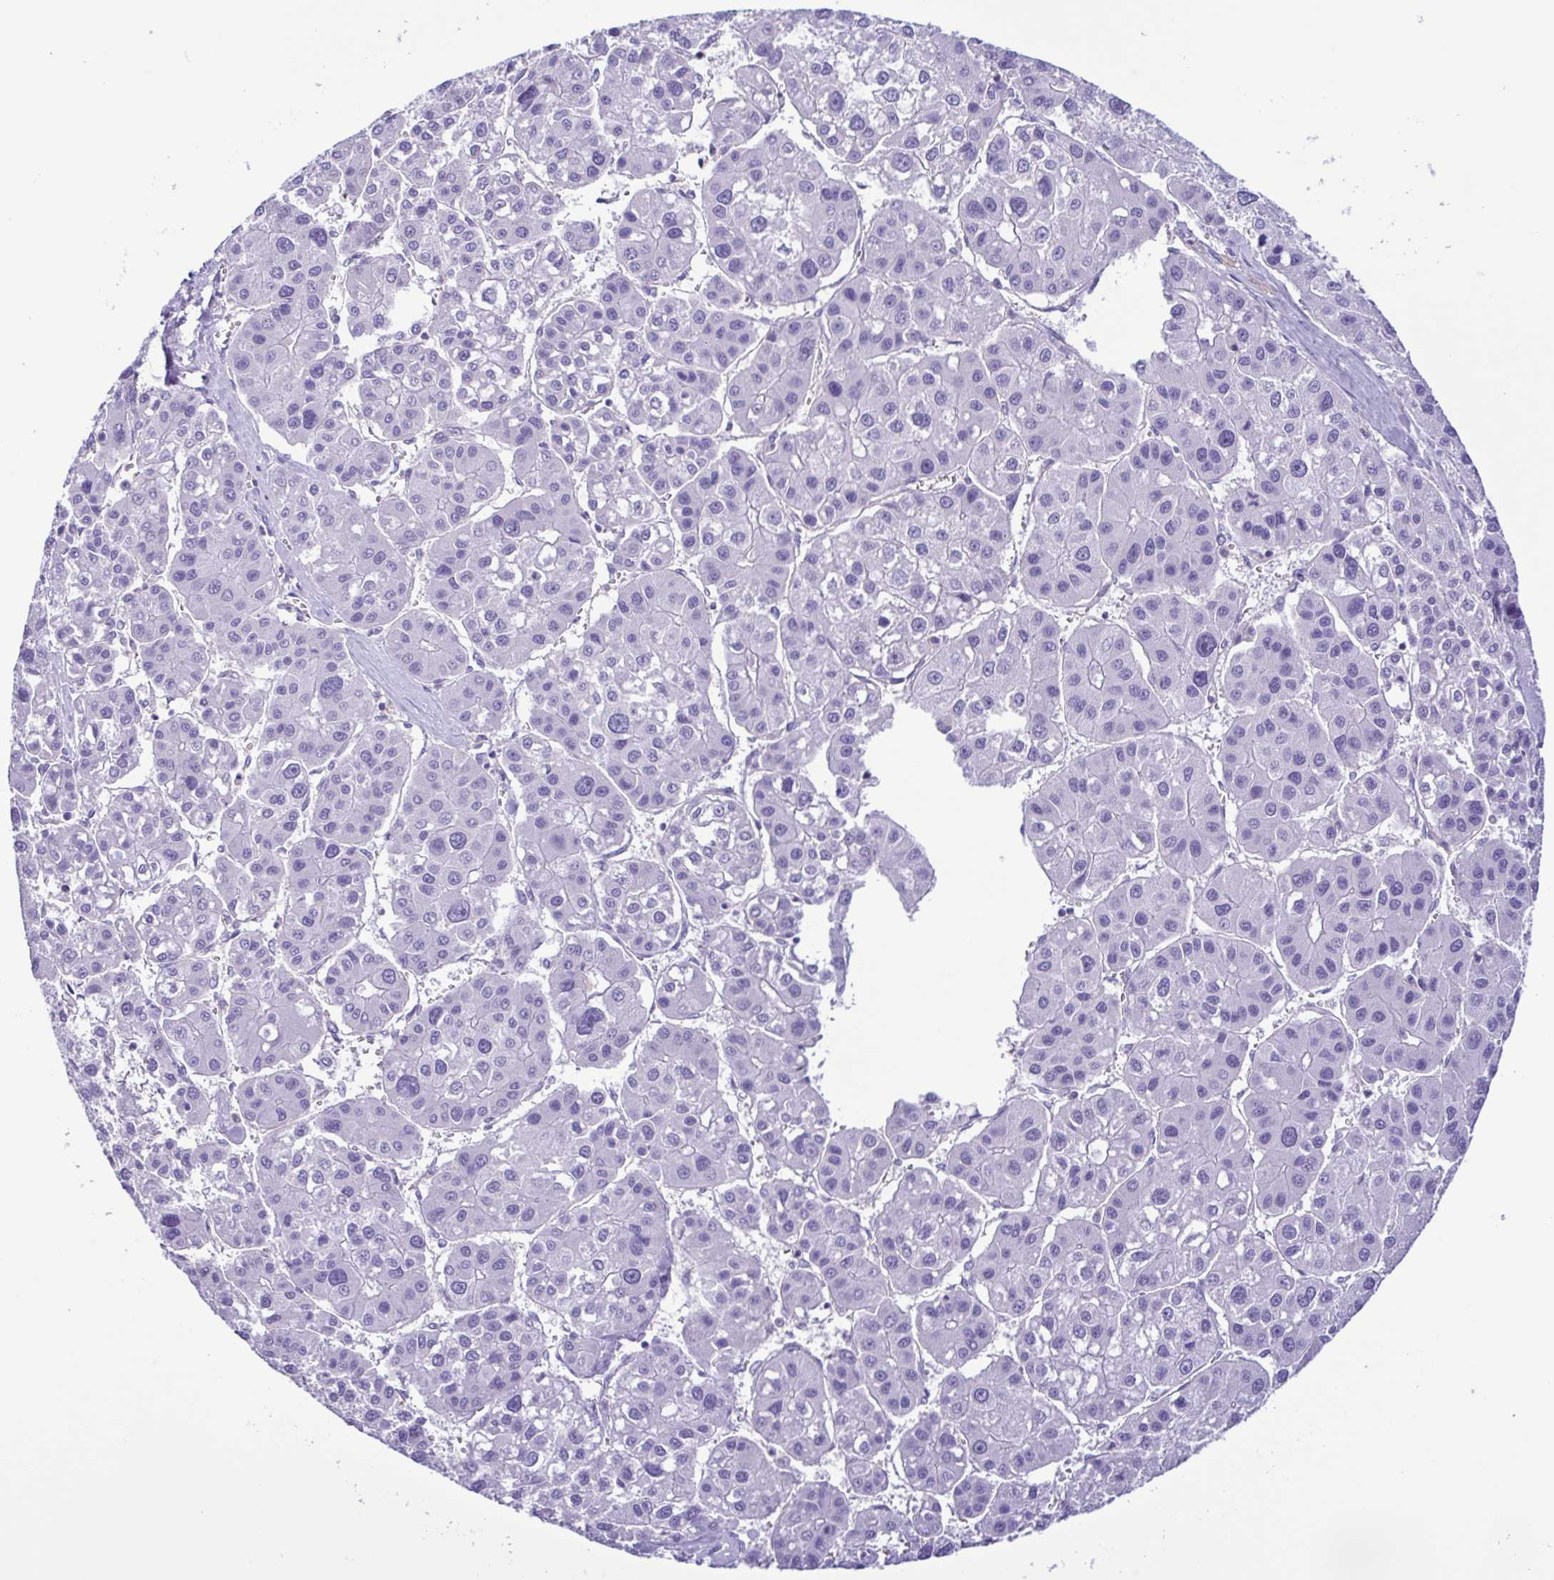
{"staining": {"intensity": "negative", "quantity": "none", "location": "none"}, "tissue": "liver cancer", "cell_type": "Tumor cells", "image_type": "cancer", "snomed": [{"axis": "morphology", "description": "Carcinoma, Hepatocellular, NOS"}, {"axis": "topography", "description": "Liver"}], "caption": "Immunohistochemical staining of liver cancer (hepatocellular carcinoma) shows no significant staining in tumor cells.", "gene": "CYP17A1", "patient": {"sex": "male", "age": 73}}